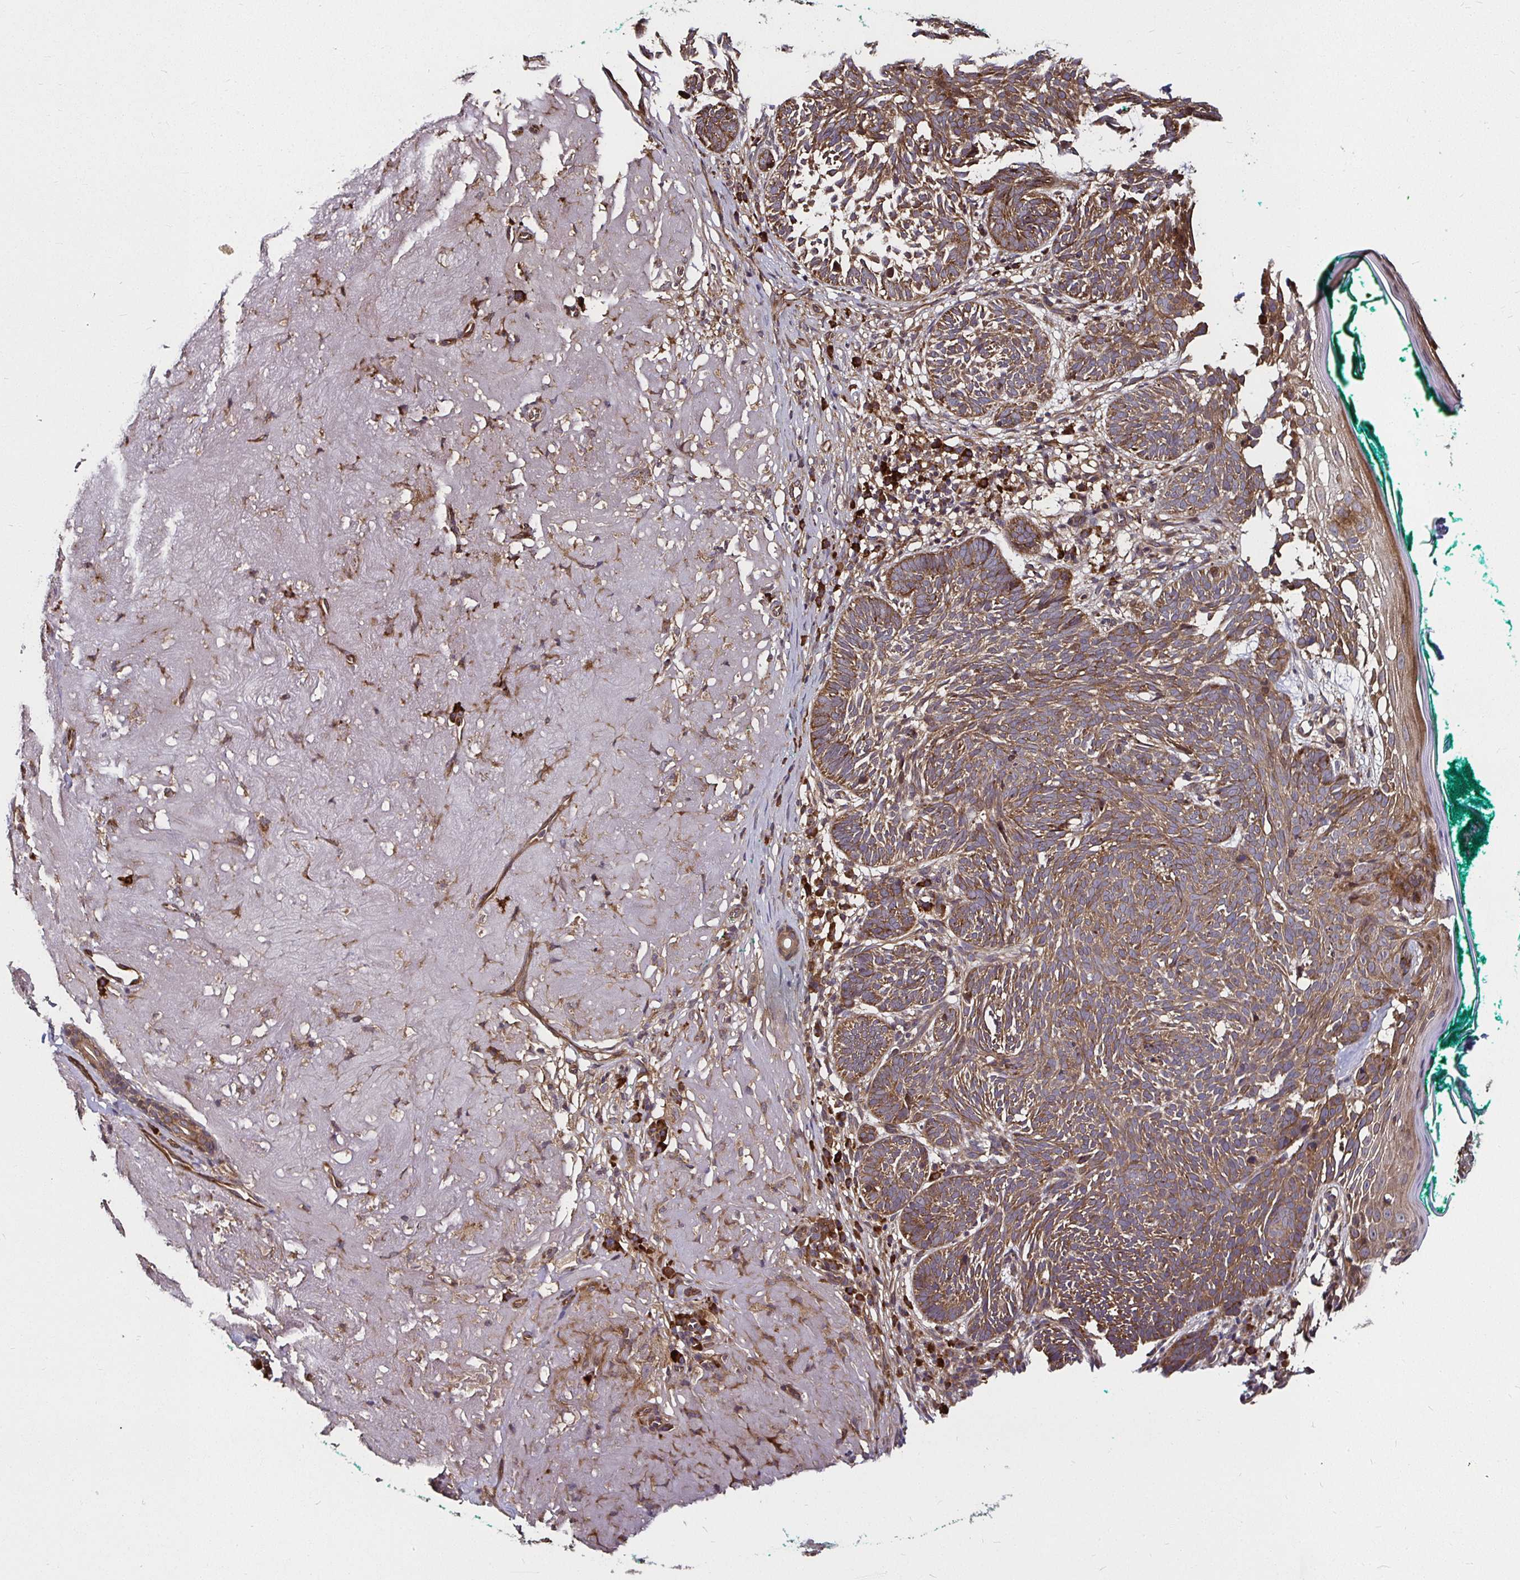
{"staining": {"intensity": "moderate", "quantity": ">75%", "location": "cytoplasmic/membranous"}, "tissue": "skin cancer", "cell_type": "Tumor cells", "image_type": "cancer", "snomed": [{"axis": "morphology", "description": "Basal cell carcinoma"}, {"axis": "topography", "description": "Skin"}, {"axis": "topography", "description": "Skin of face"}], "caption": "Human skin basal cell carcinoma stained with a protein marker displays moderate staining in tumor cells.", "gene": "MLST8", "patient": {"sex": "female", "age": 80}}